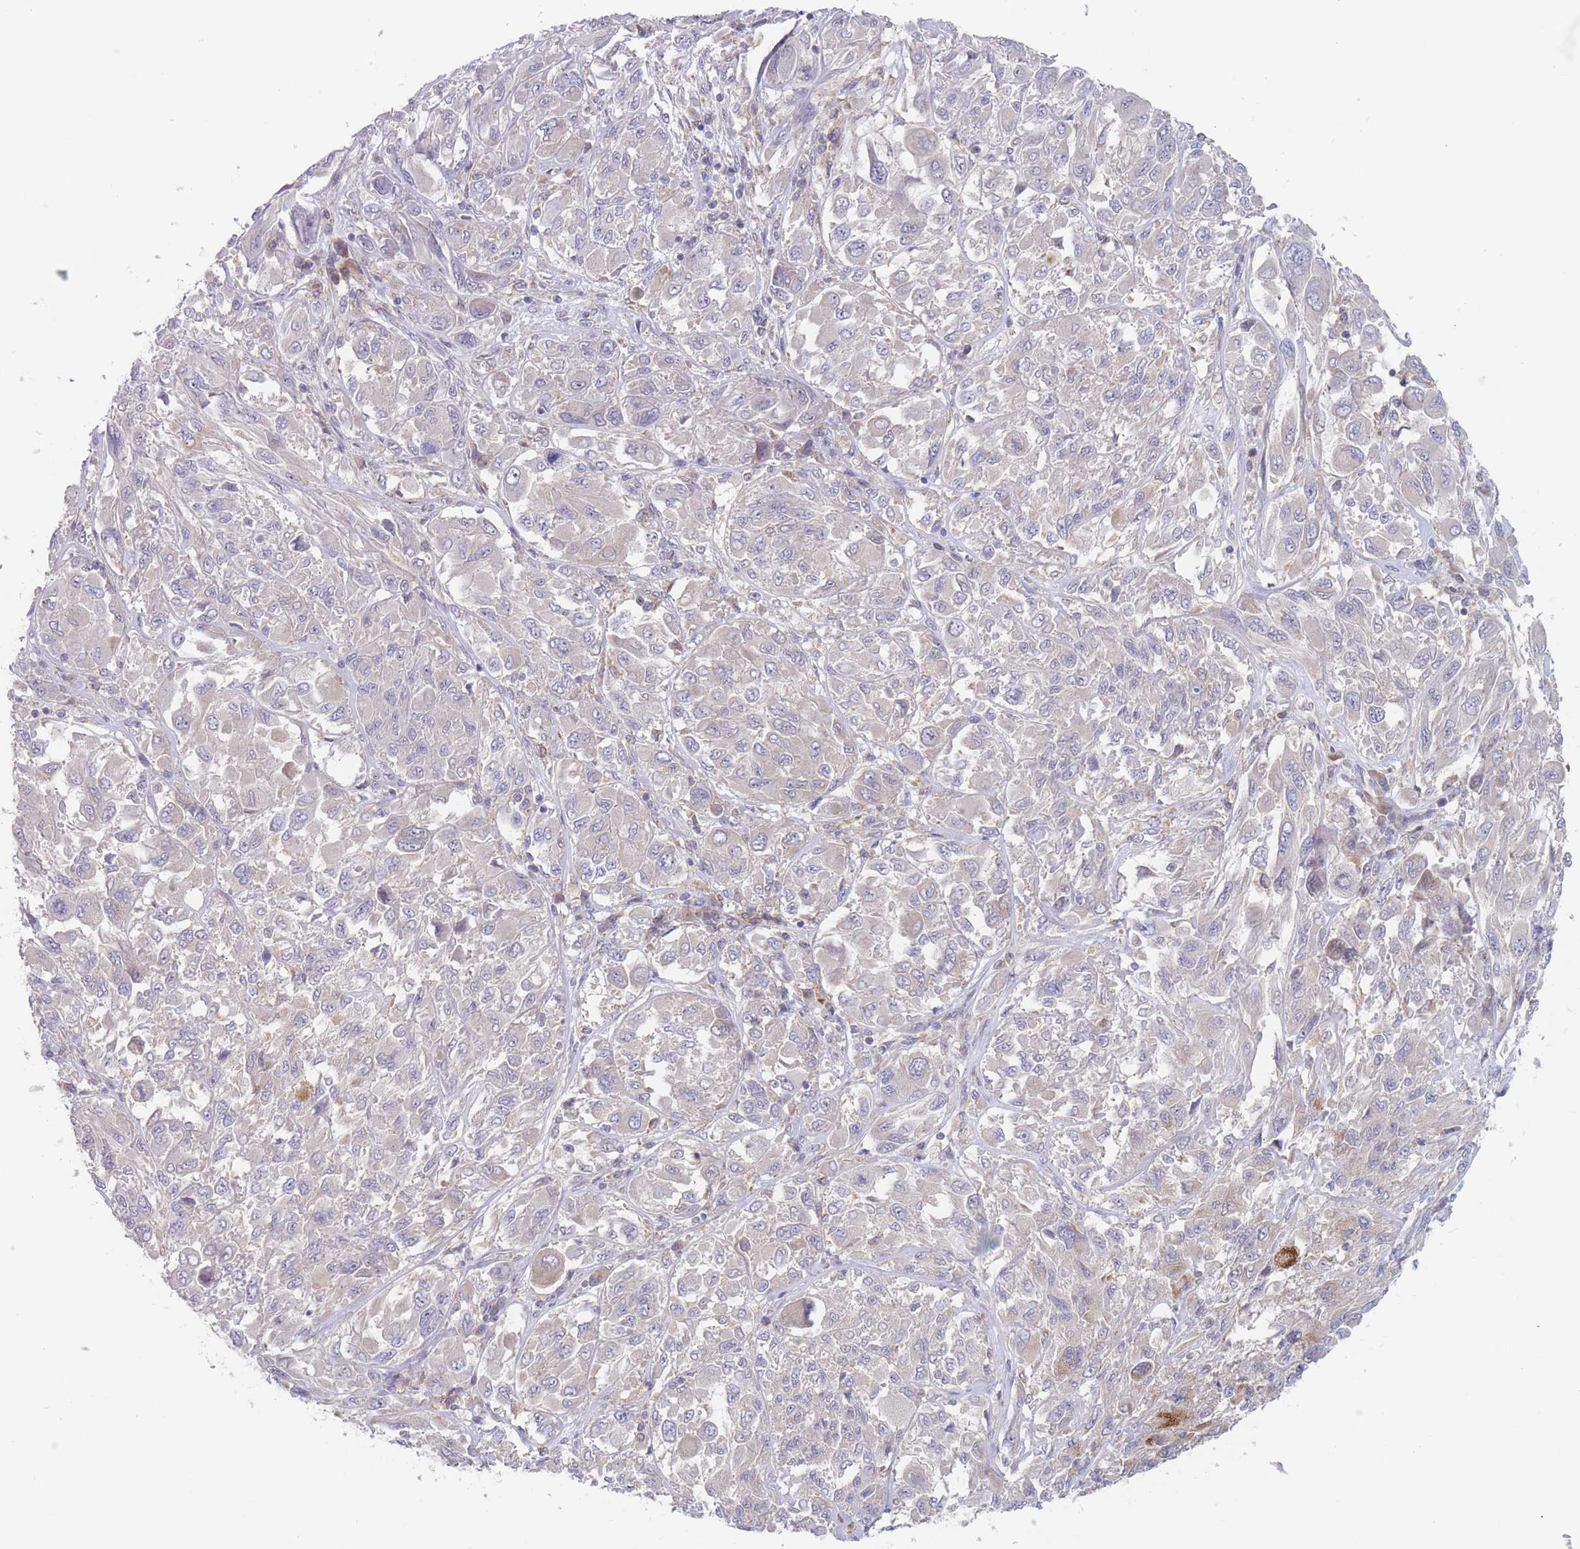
{"staining": {"intensity": "negative", "quantity": "none", "location": "none"}, "tissue": "melanoma", "cell_type": "Tumor cells", "image_type": "cancer", "snomed": [{"axis": "morphology", "description": "Malignant melanoma, NOS"}, {"axis": "topography", "description": "Skin"}], "caption": "A histopathology image of melanoma stained for a protein demonstrates no brown staining in tumor cells. The staining is performed using DAB brown chromogen with nuclei counter-stained in using hematoxylin.", "gene": "EFCC1", "patient": {"sex": "female", "age": 91}}